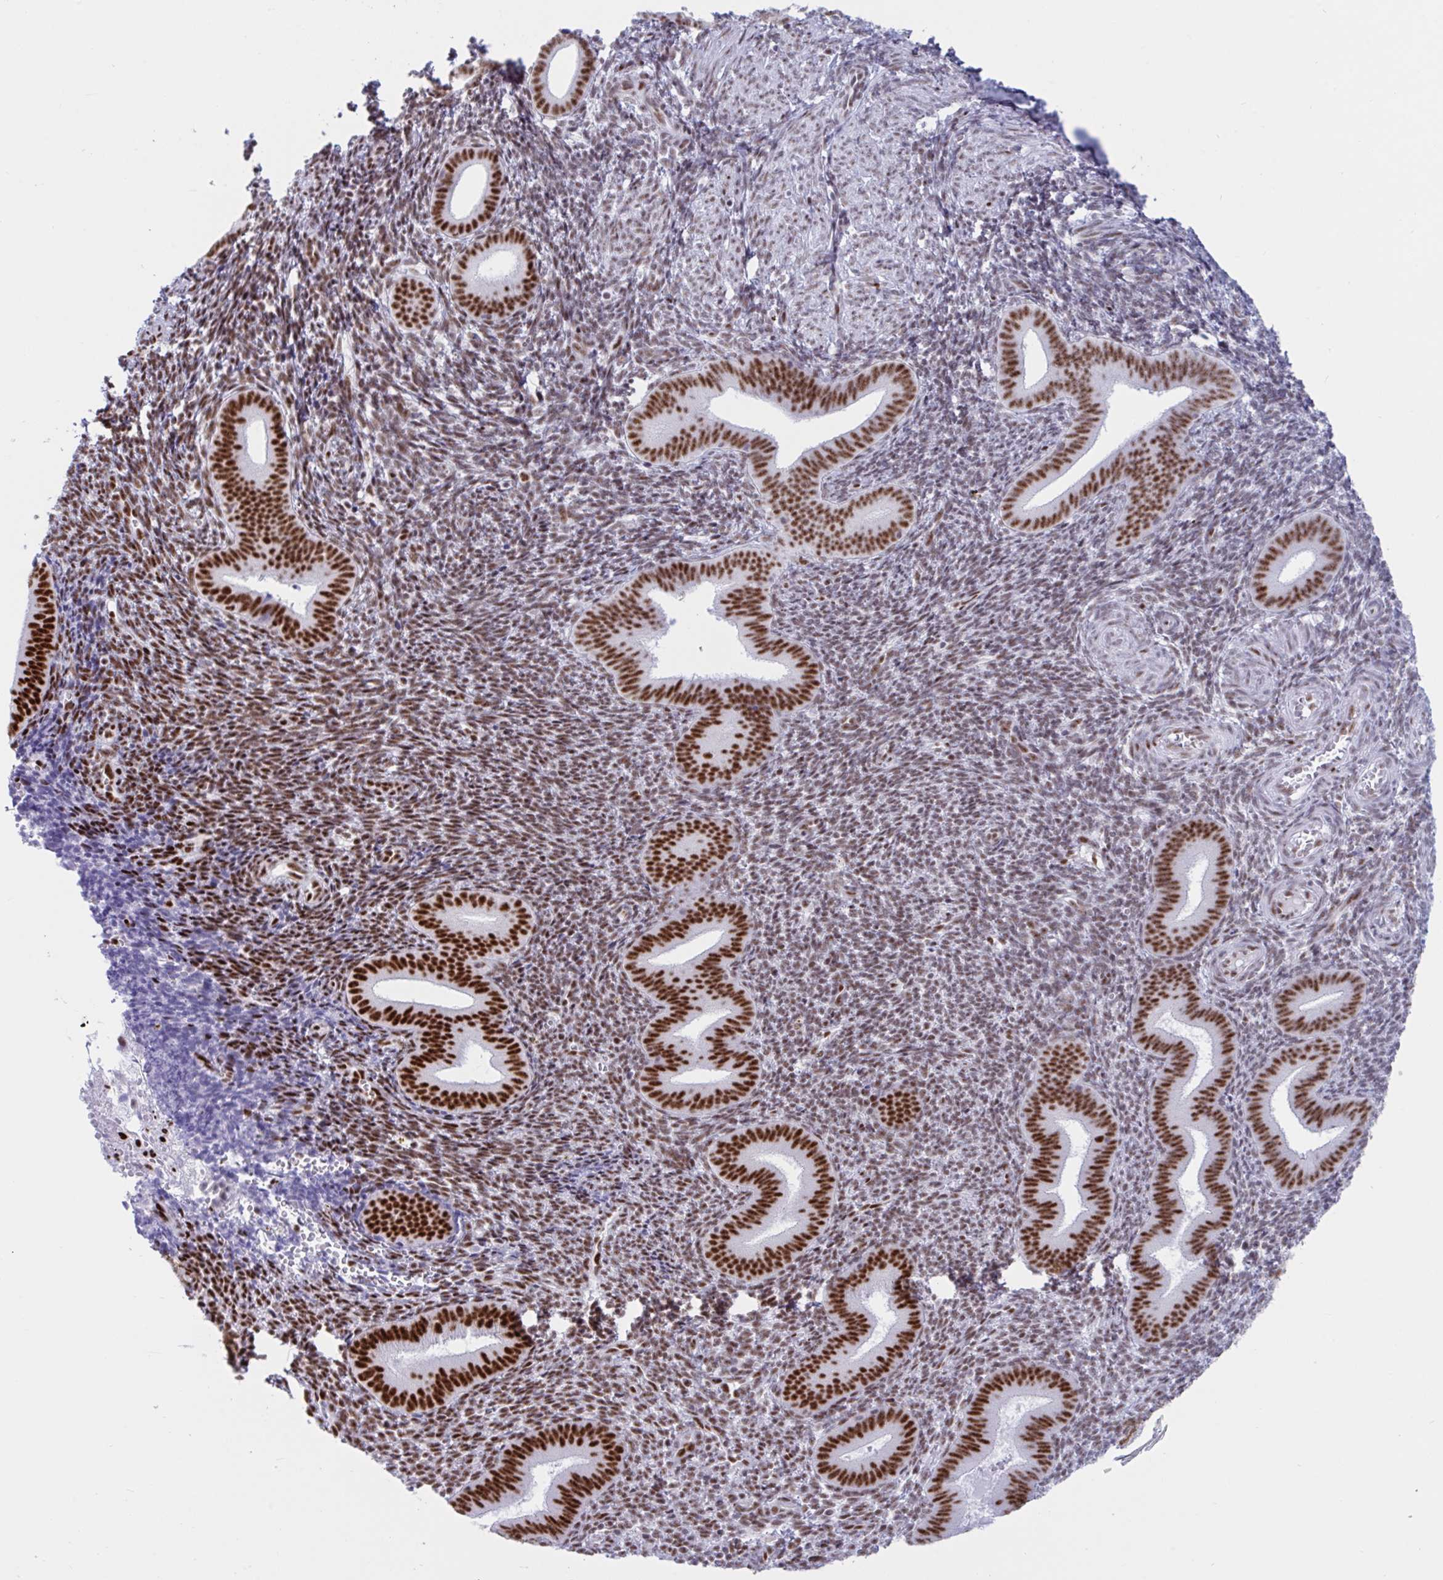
{"staining": {"intensity": "strong", "quantity": "25%-75%", "location": "nuclear"}, "tissue": "endometrium", "cell_type": "Cells in endometrial stroma", "image_type": "normal", "snomed": [{"axis": "morphology", "description": "Normal tissue, NOS"}, {"axis": "topography", "description": "Endometrium"}], "caption": "A high amount of strong nuclear staining is identified in approximately 25%-75% of cells in endometrial stroma in normal endometrium. Using DAB (brown) and hematoxylin (blue) stains, captured at high magnification using brightfield microscopy.", "gene": "IKZF2", "patient": {"sex": "female", "age": 25}}